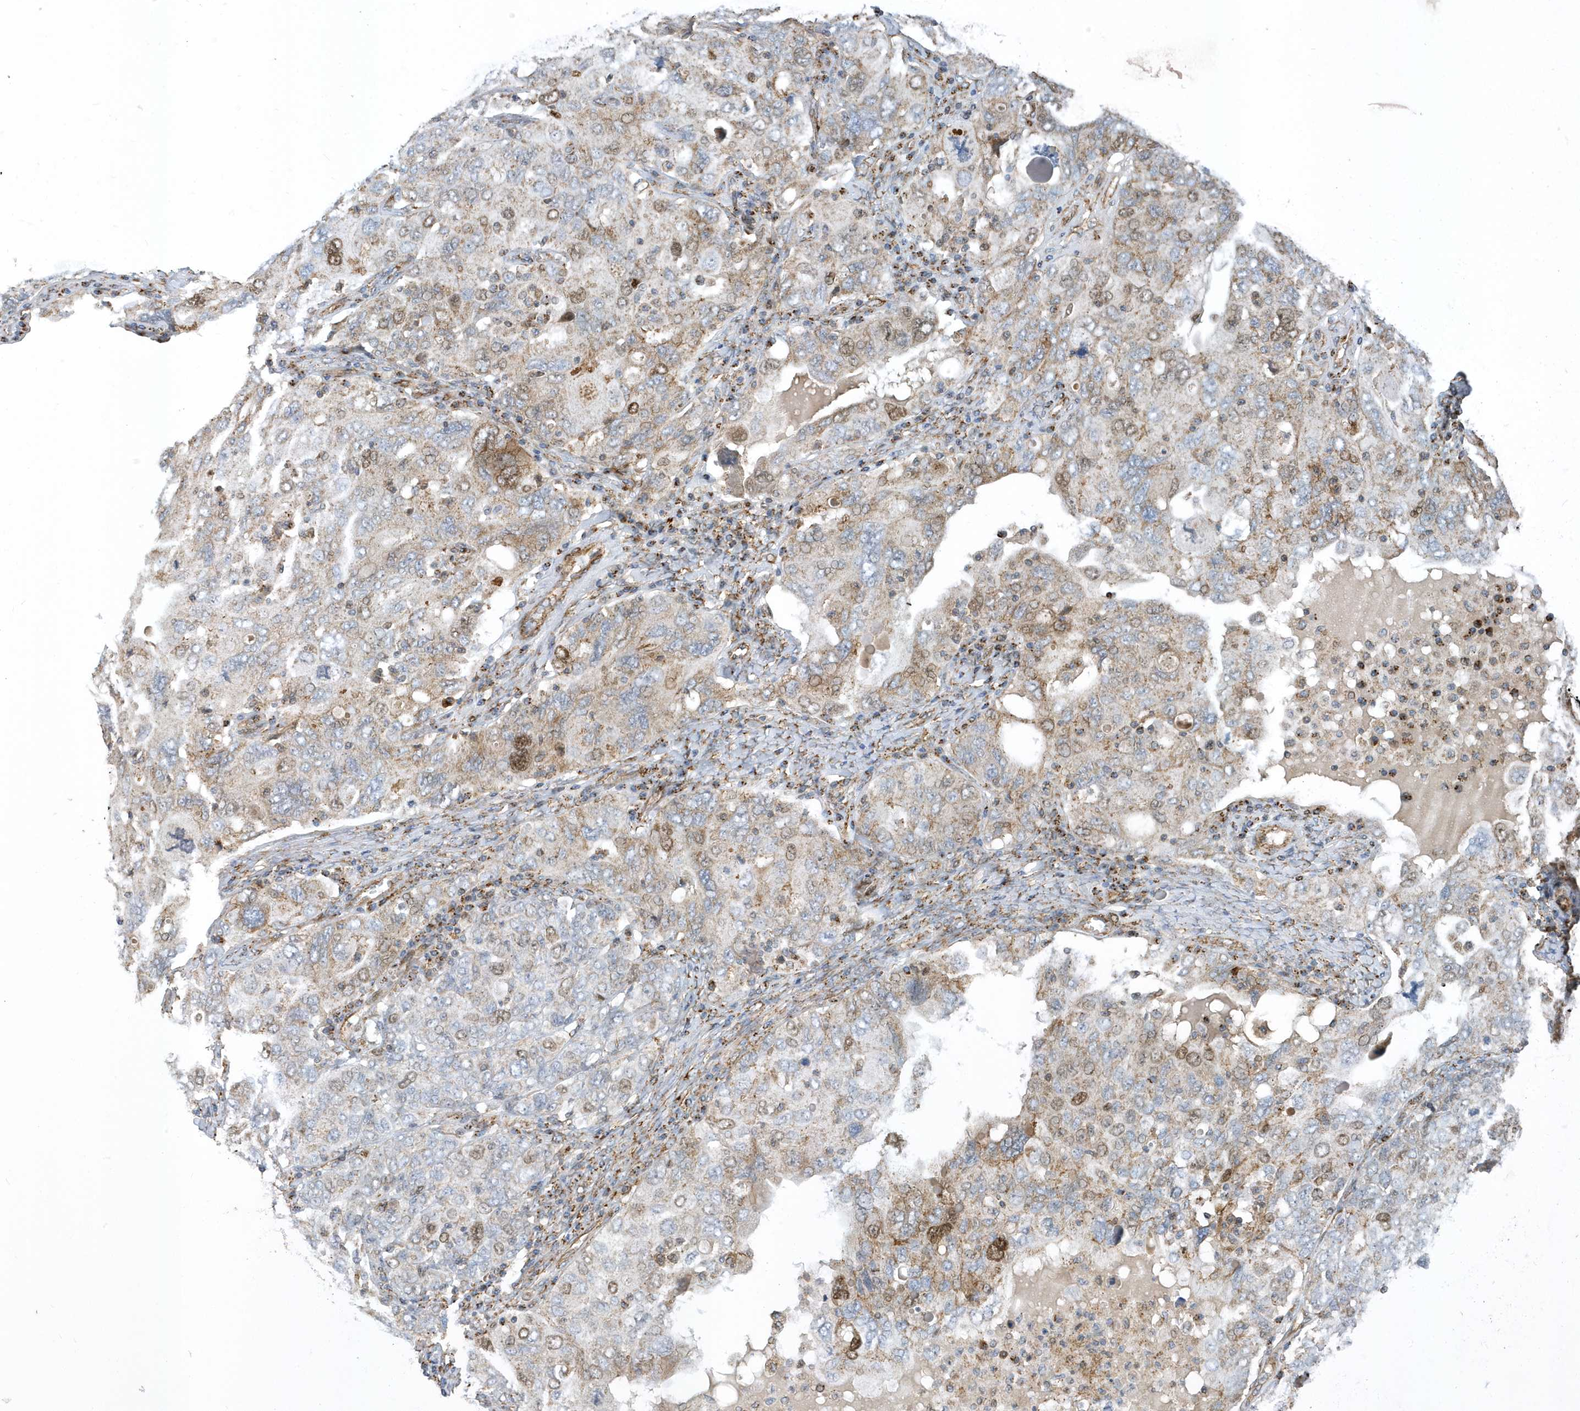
{"staining": {"intensity": "moderate", "quantity": "25%-75%", "location": "cytoplasmic/membranous,nuclear"}, "tissue": "ovarian cancer", "cell_type": "Tumor cells", "image_type": "cancer", "snomed": [{"axis": "morphology", "description": "Carcinoma, endometroid"}, {"axis": "topography", "description": "Ovary"}], "caption": "Ovarian cancer (endometroid carcinoma) tissue exhibits moderate cytoplasmic/membranous and nuclear staining in about 25%-75% of tumor cells, visualized by immunohistochemistry. (Stains: DAB (3,3'-diaminobenzidine) in brown, nuclei in blue, Microscopy: brightfield microscopy at high magnification).", "gene": "HRH4", "patient": {"sex": "female", "age": 62}}